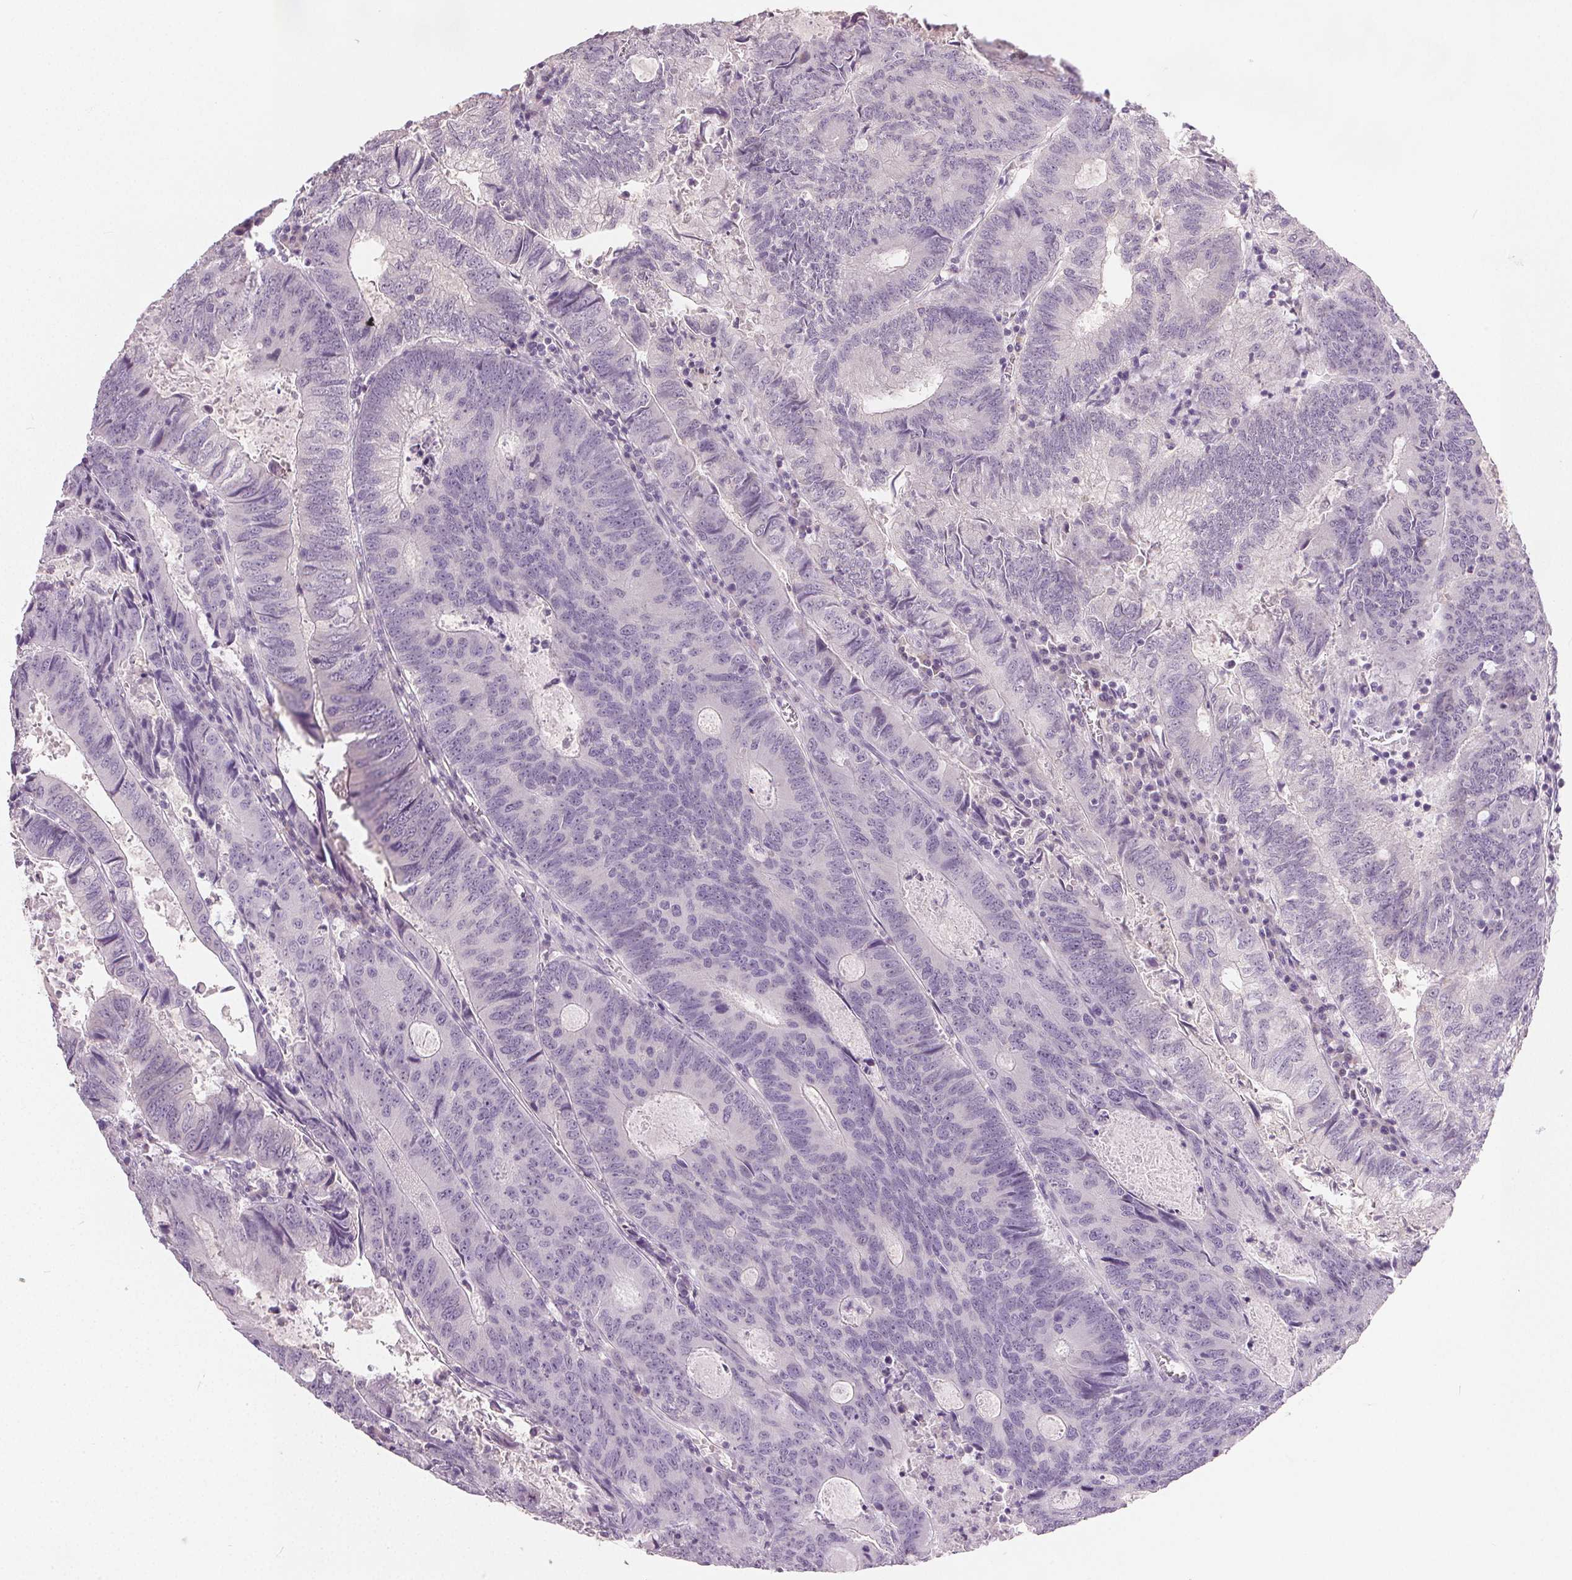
{"staining": {"intensity": "negative", "quantity": "none", "location": "none"}, "tissue": "colorectal cancer", "cell_type": "Tumor cells", "image_type": "cancer", "snomed": [{"axis": "morphology", "description": "Adenocarcinoma, NOS"}, {"axis": "topography", "description": "Colon"}], "caption": "Histopathology image shows no significant protein positivity in tumor cells of adenocarcinoma (colorectal).", "gene": "CA12", "patient": {"sex": "male", "age": 67}}